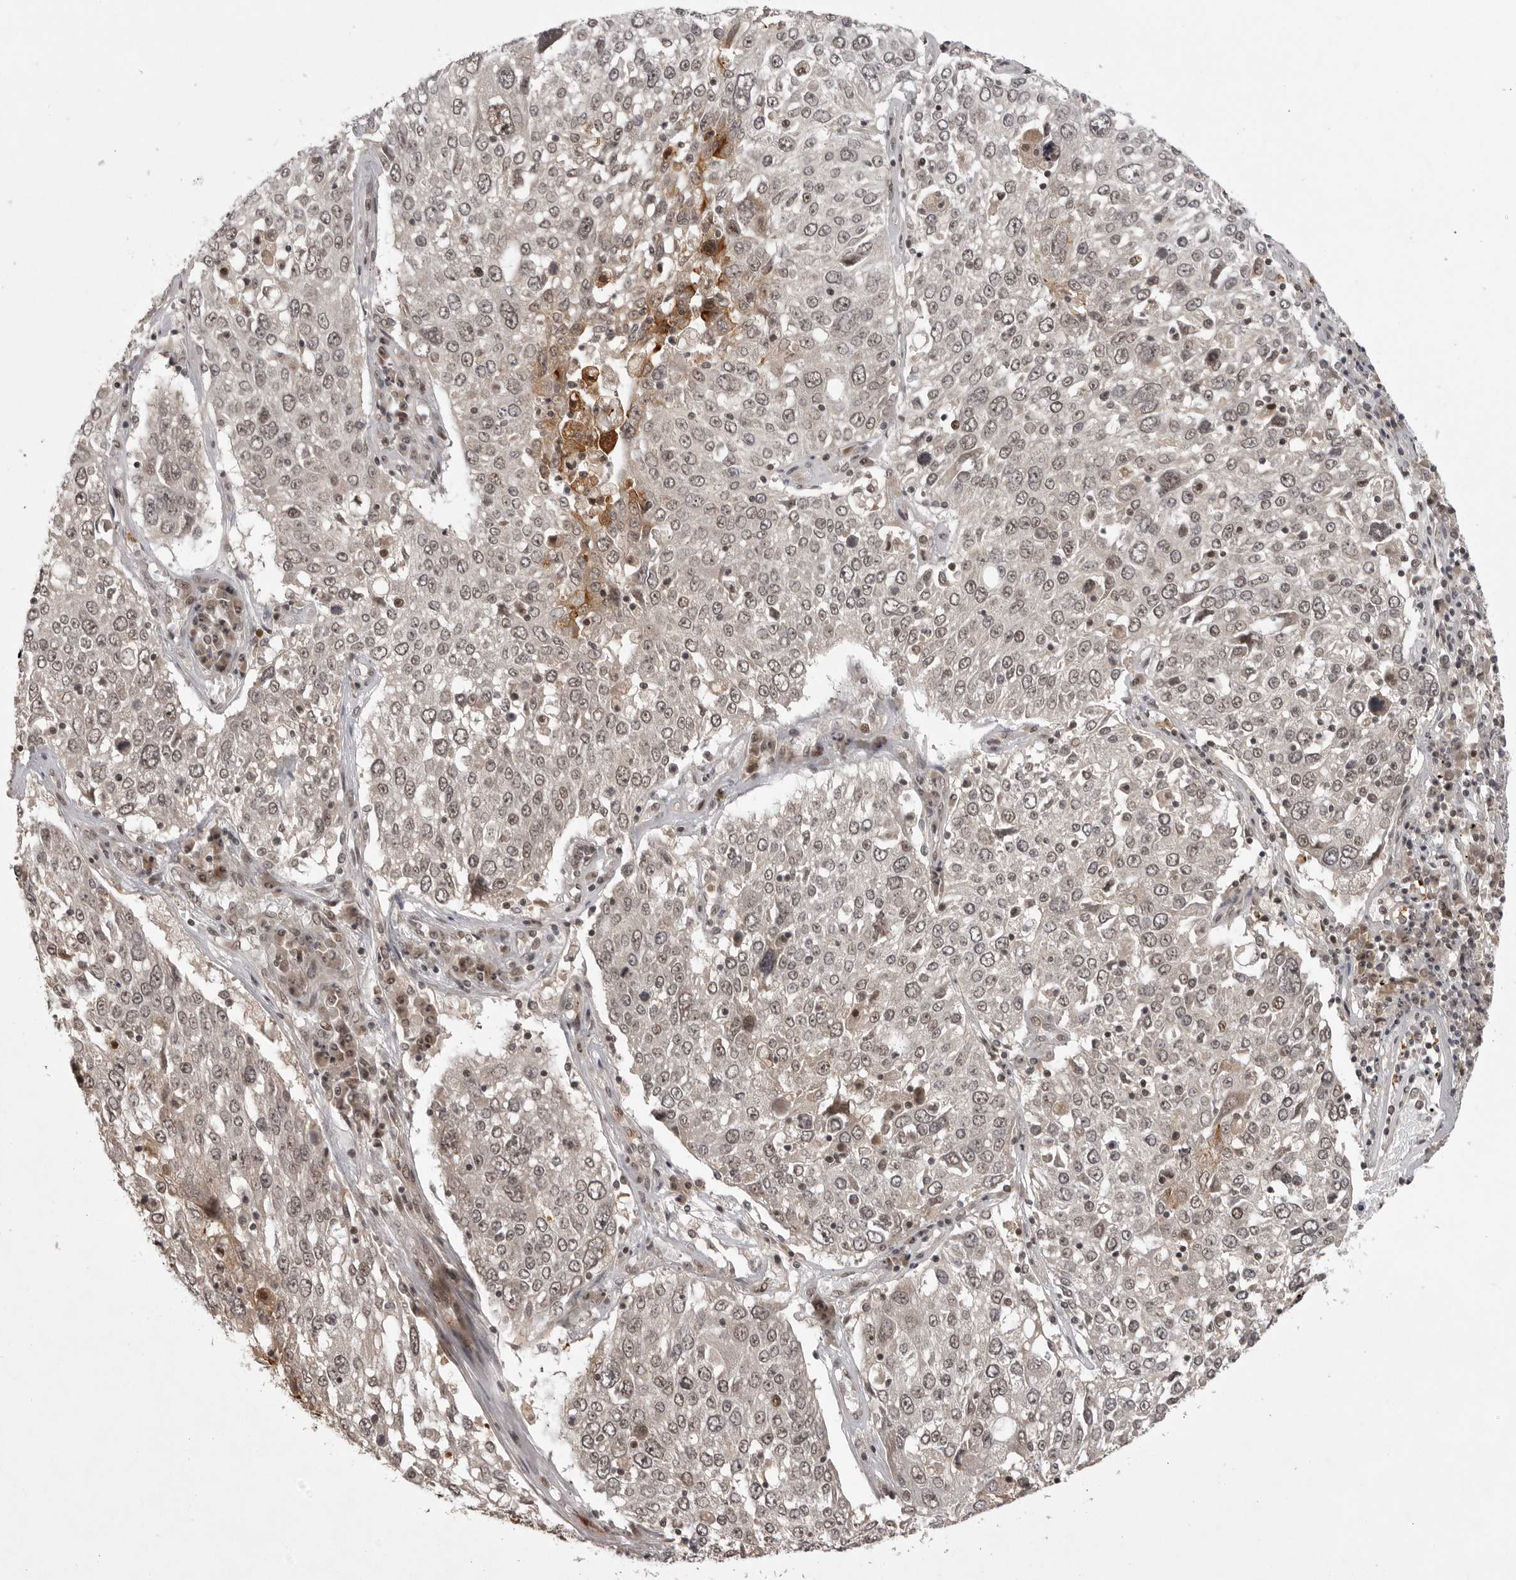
{"staining": {"intensity": "weak", "quantity": "25%-75%", "location": "nuclear"}, "tissue": "lung cancer", "cell_type": "Tumor cells", "image_type": "cancer", "snomed": [{"axis": "morphology", "description": "Squamous cell carcinoma, NOS"}, {"axis": "topography", "description": "Lung"}], "caption": "Weak nuclear protein staining is present in about 25%-75% of tumor cells in lung cancer (squamous cell carcinoma).", "gene": "PEG3", "patient": {"sex": "male", "age": 65}}